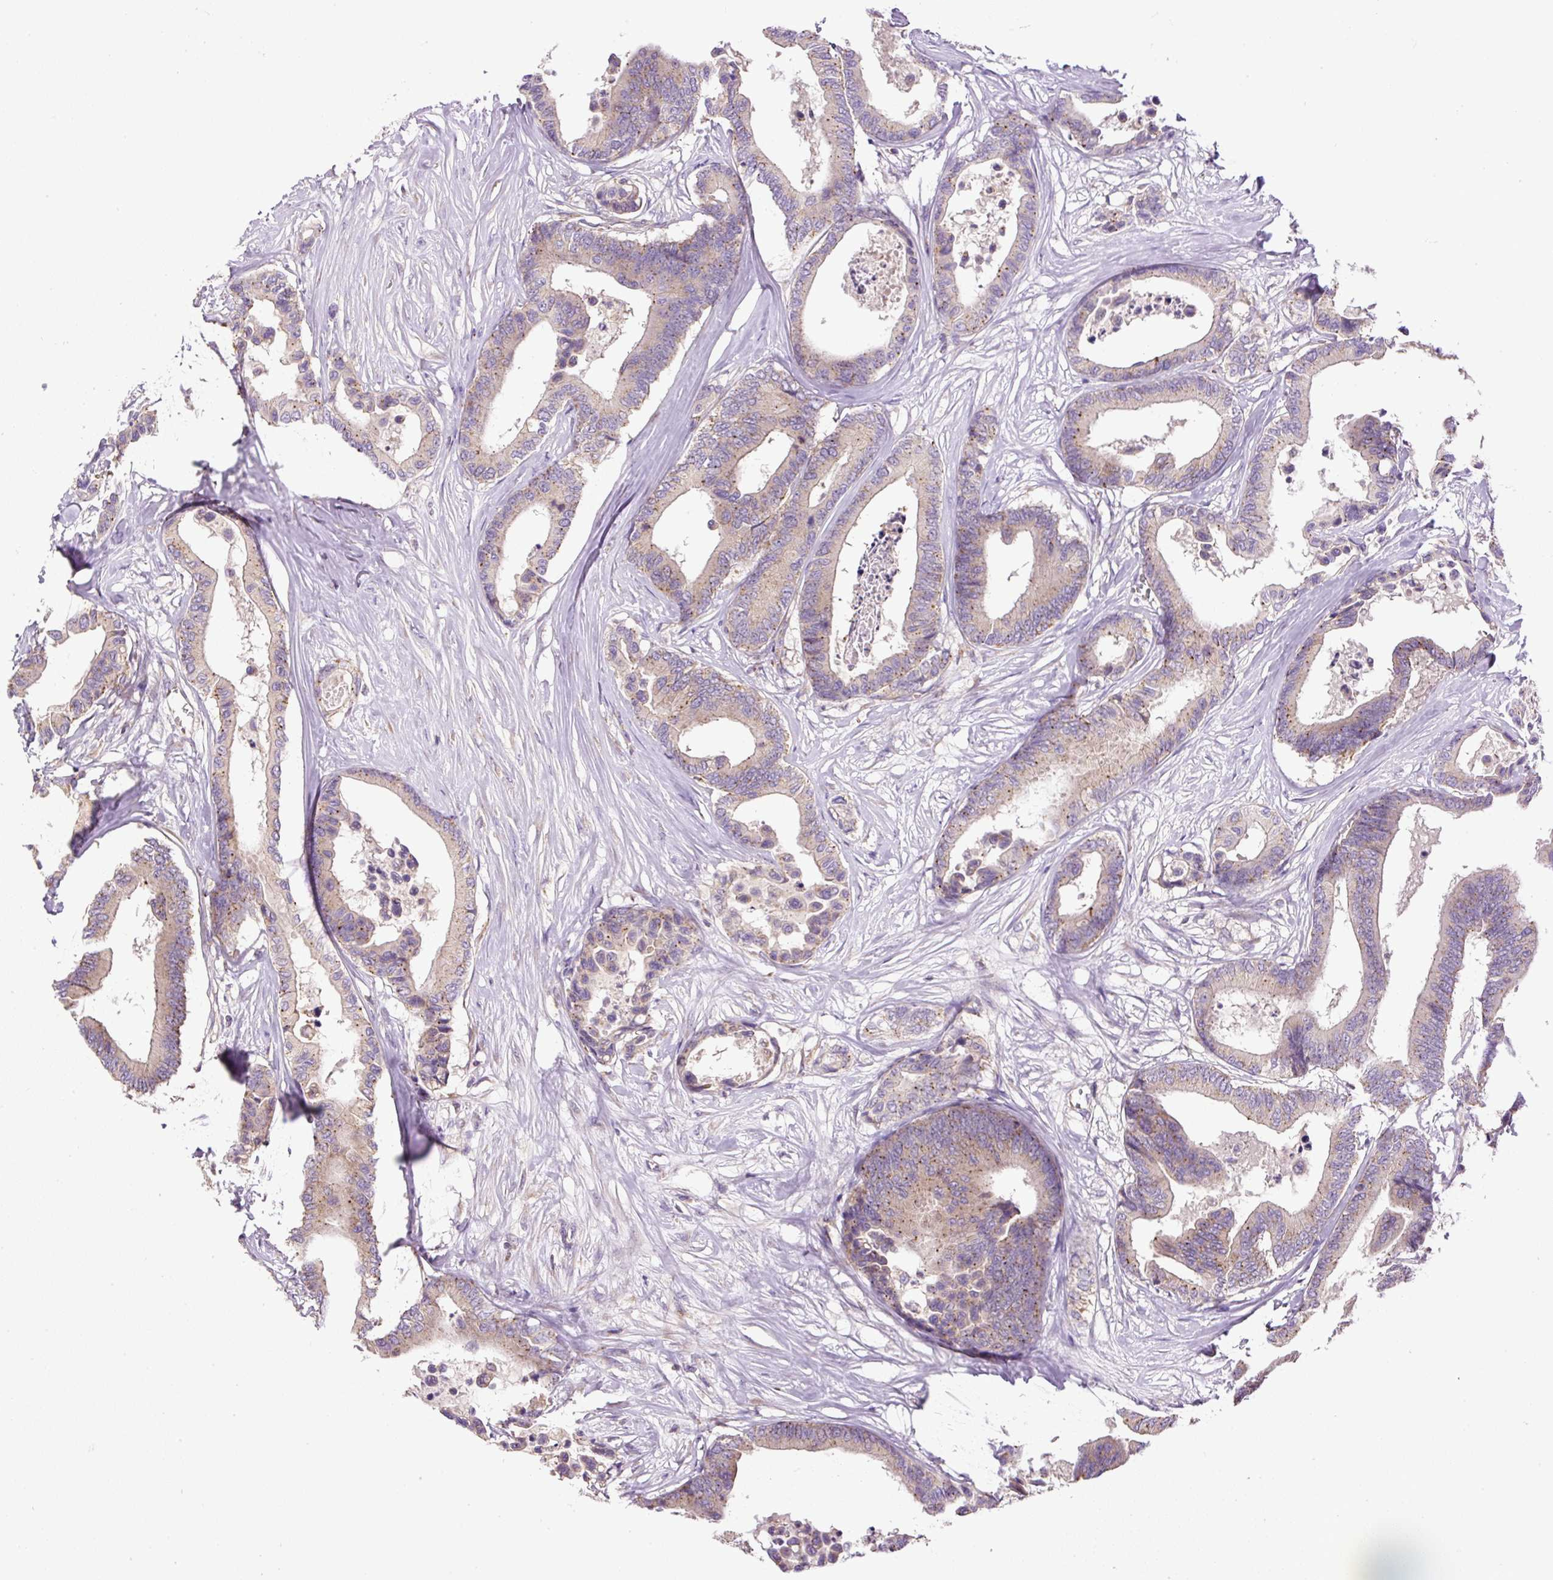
{"staining": {"intensity": "weak", "quantity": "25%-75%", "location": "cytoplasmic/membranous"}, "tissue": "colorectal cancer", "cell_type": "Tumor cells", "image_type": "cancer", "snomed": [{"axis": "morphology", "description": "Normal tissue, NOS"}, {"axis": "morphology", "description": "Adenocarcinoma, NOS"}, {"axis": "topography", "description": "Colon"}], "caption": "Immunohistochemistry (DAB (3,3'-diaminobenzidine)) staining of human colorectal cancer (adenocarcinoma) displays weak cytoplasmic/membranous protein staining in about 25%-75% of tumor cells. (Brightfield microscopy of DAB IHC at high magnification).", "gene": "ZNF547", "patient": {"sex": "male", "age": 82}}